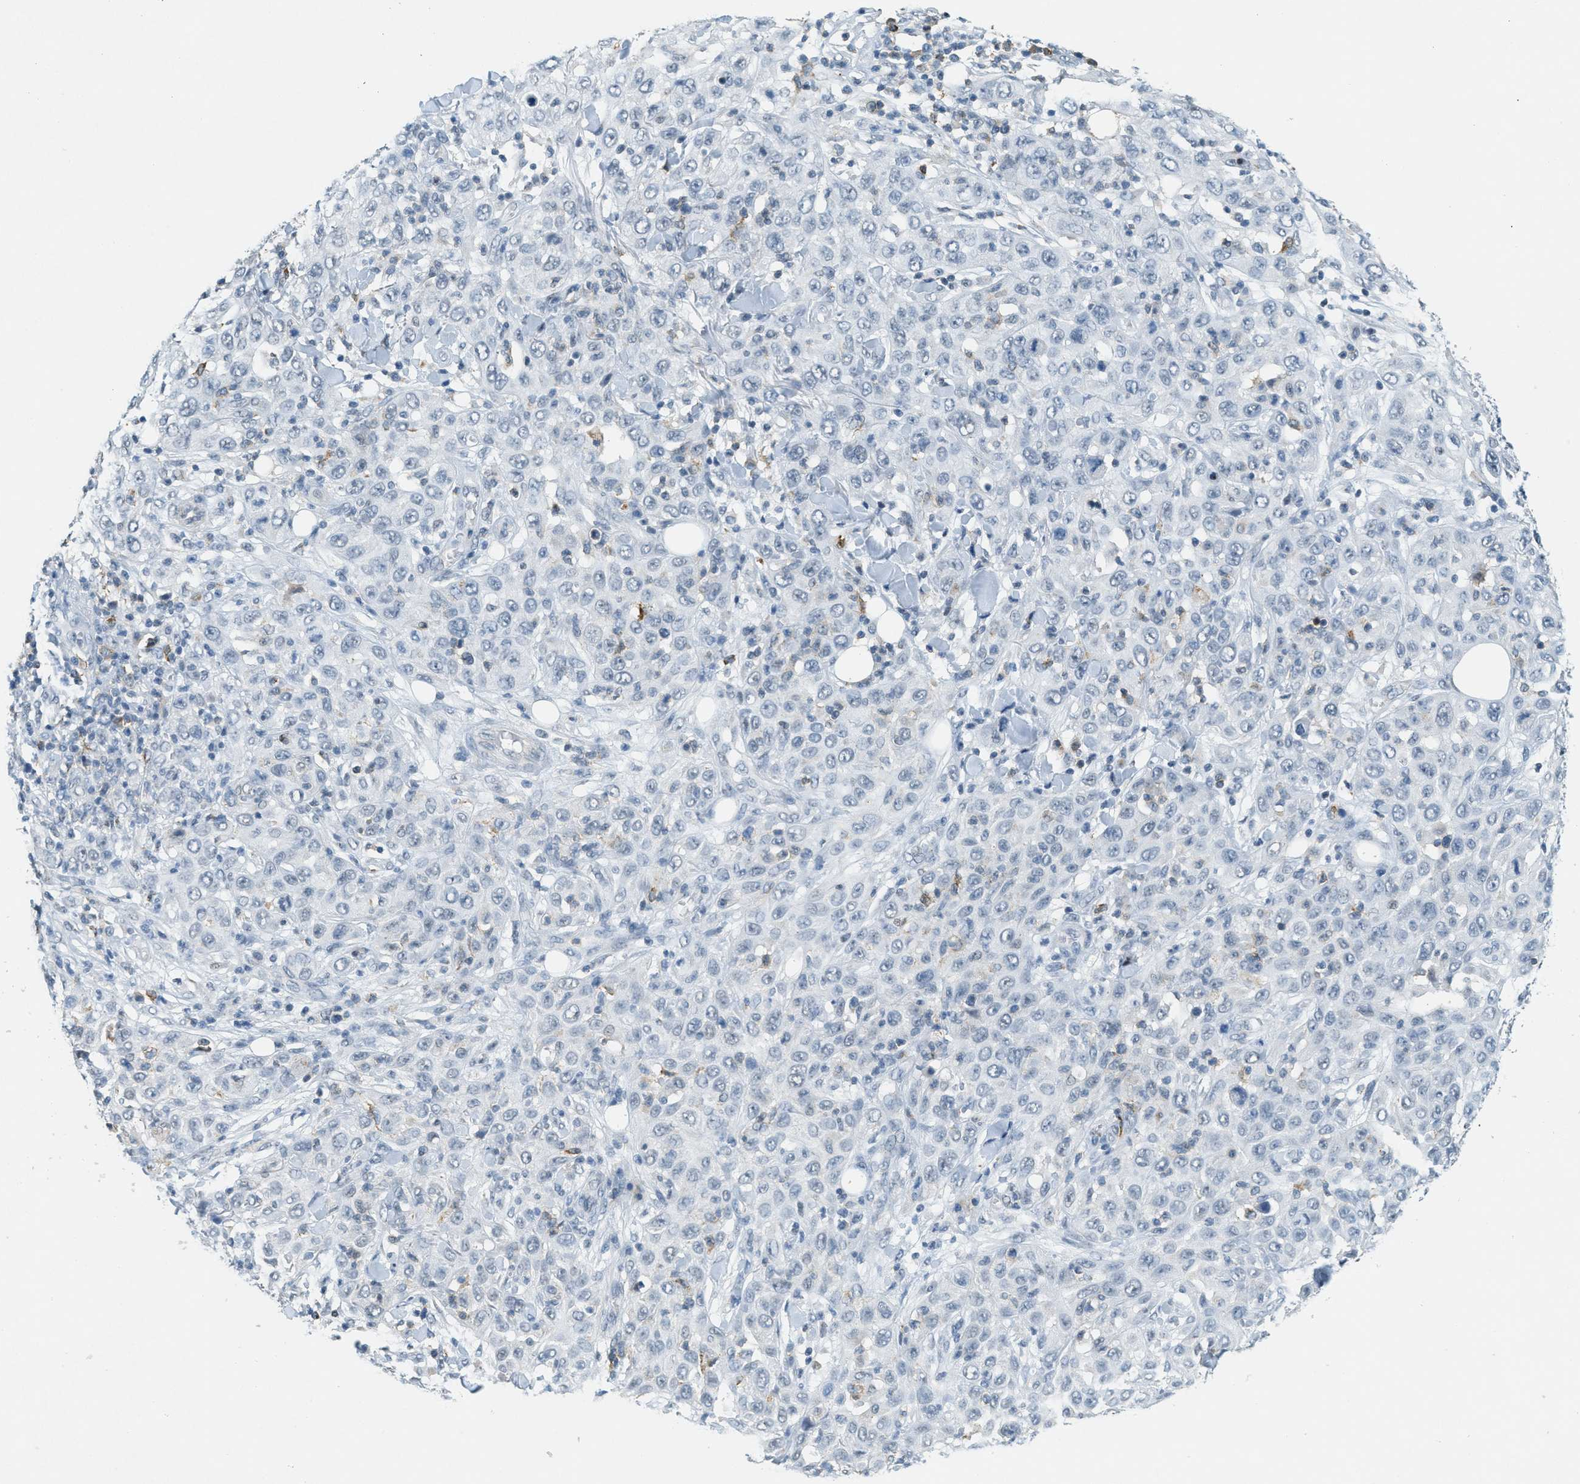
{"staining": {"intensity": "negative", "quantity": "none", "location": "none"}, "tissue": "skin cancer", "cell_type": "Tumor cells", "image_type": "cancer", "snomed": [{"axis": "morphology", "description": "Squamous cell carcinoma, NOS"}, {"axis": "topography", "description": "Skin"}], "caption": "Immunohistochemistry histopathology image of human skin squamous cell carcinoma stained for a protein (brown), which shows no expression in tumor cells. (Stains: DAB IHC with hematoxylin counter stain, Microscopy: brightfield microscopy at high magnification).", "gene": "FYN", "patient": {"sex": "female", "age": 88}}